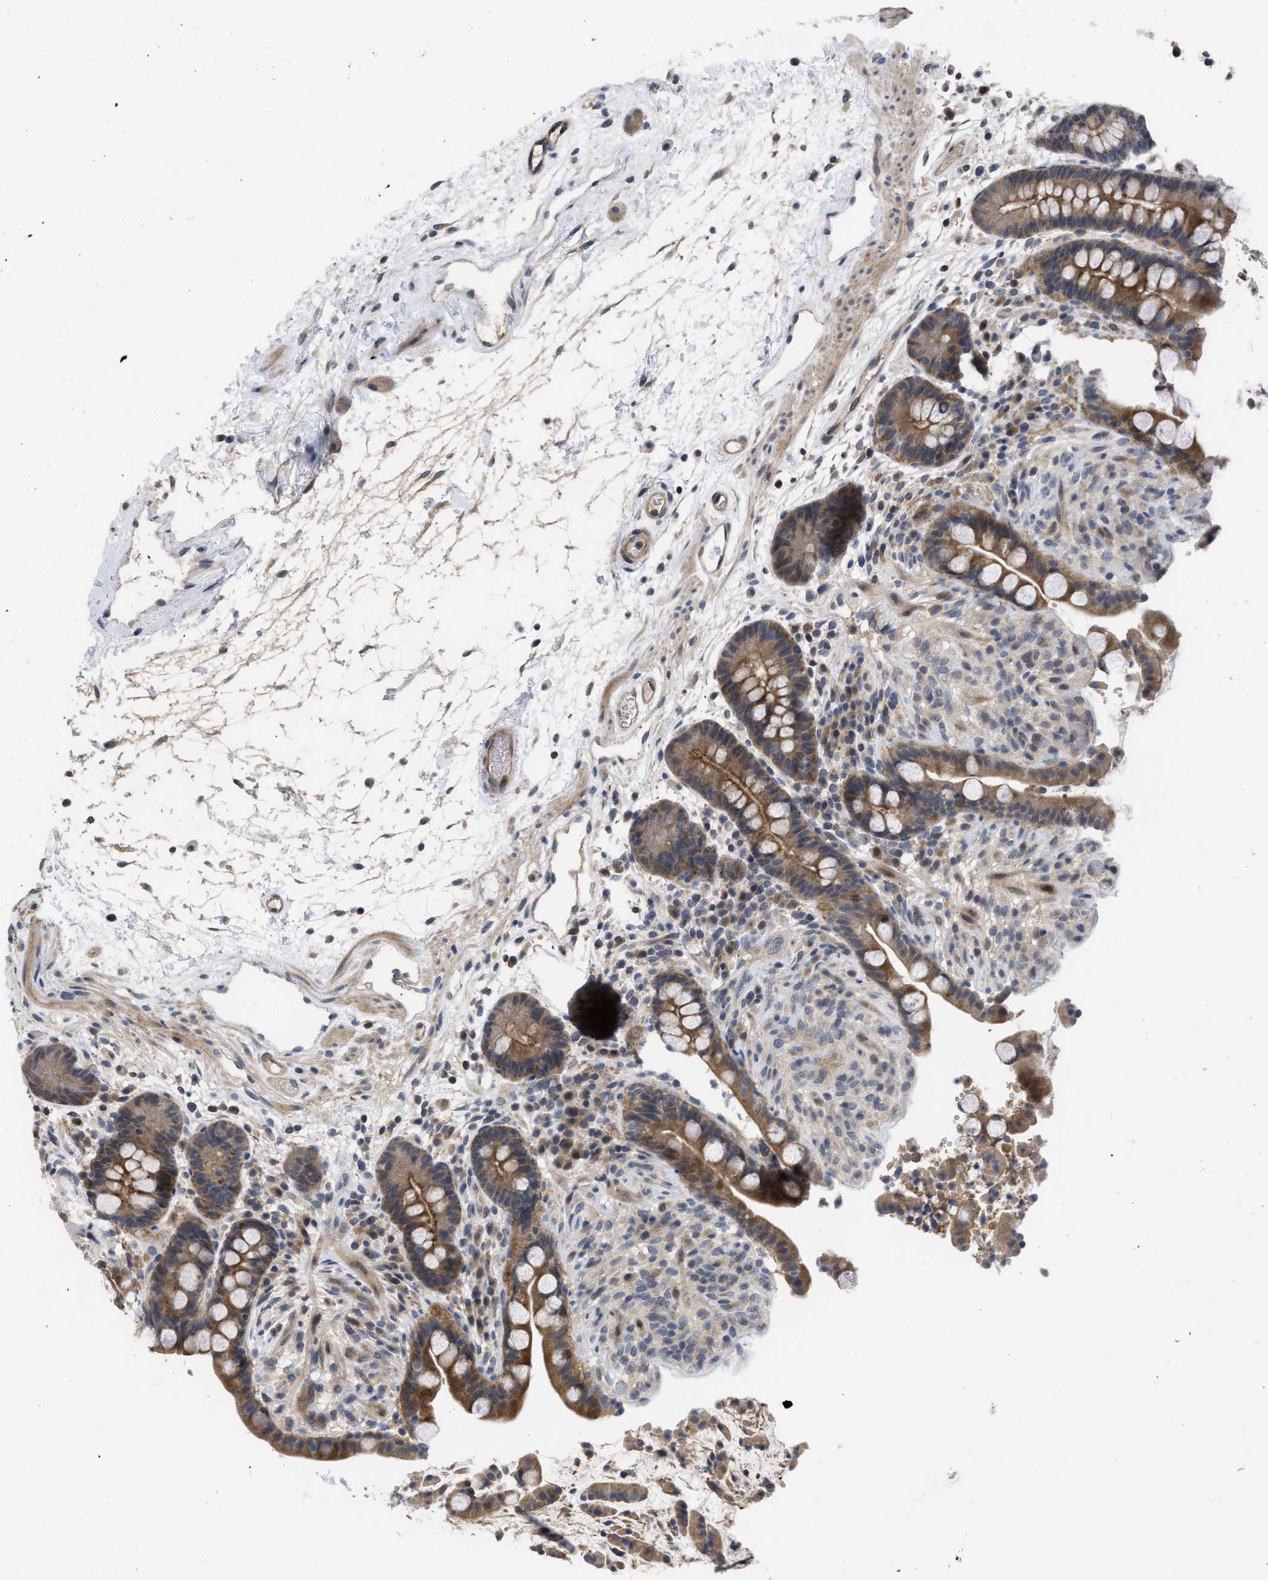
{"staining": {"intensity": "weak", "quantity": "25%-75%", "location": "cytoplasmic/membranous"}, "tissue": "colon", "cell_type": "Endothelial cells", "image_type": "normal", "snomed": [{"axis": "morphology", "description": "Normal tissue, NOS"}, {"axis": "topography", "description": "Colon"}], "caption": "Colon stained for a protein exhibits weak cytoplasmic/membranous positivity in endothelial cells. The protein of interest is stained brown, and the nuclei are stained in blue (DAB IHC with brightfield microscopy, high magnification).", "gene": "LDAF1", "patient": {"sex": "male", "age": 73}}